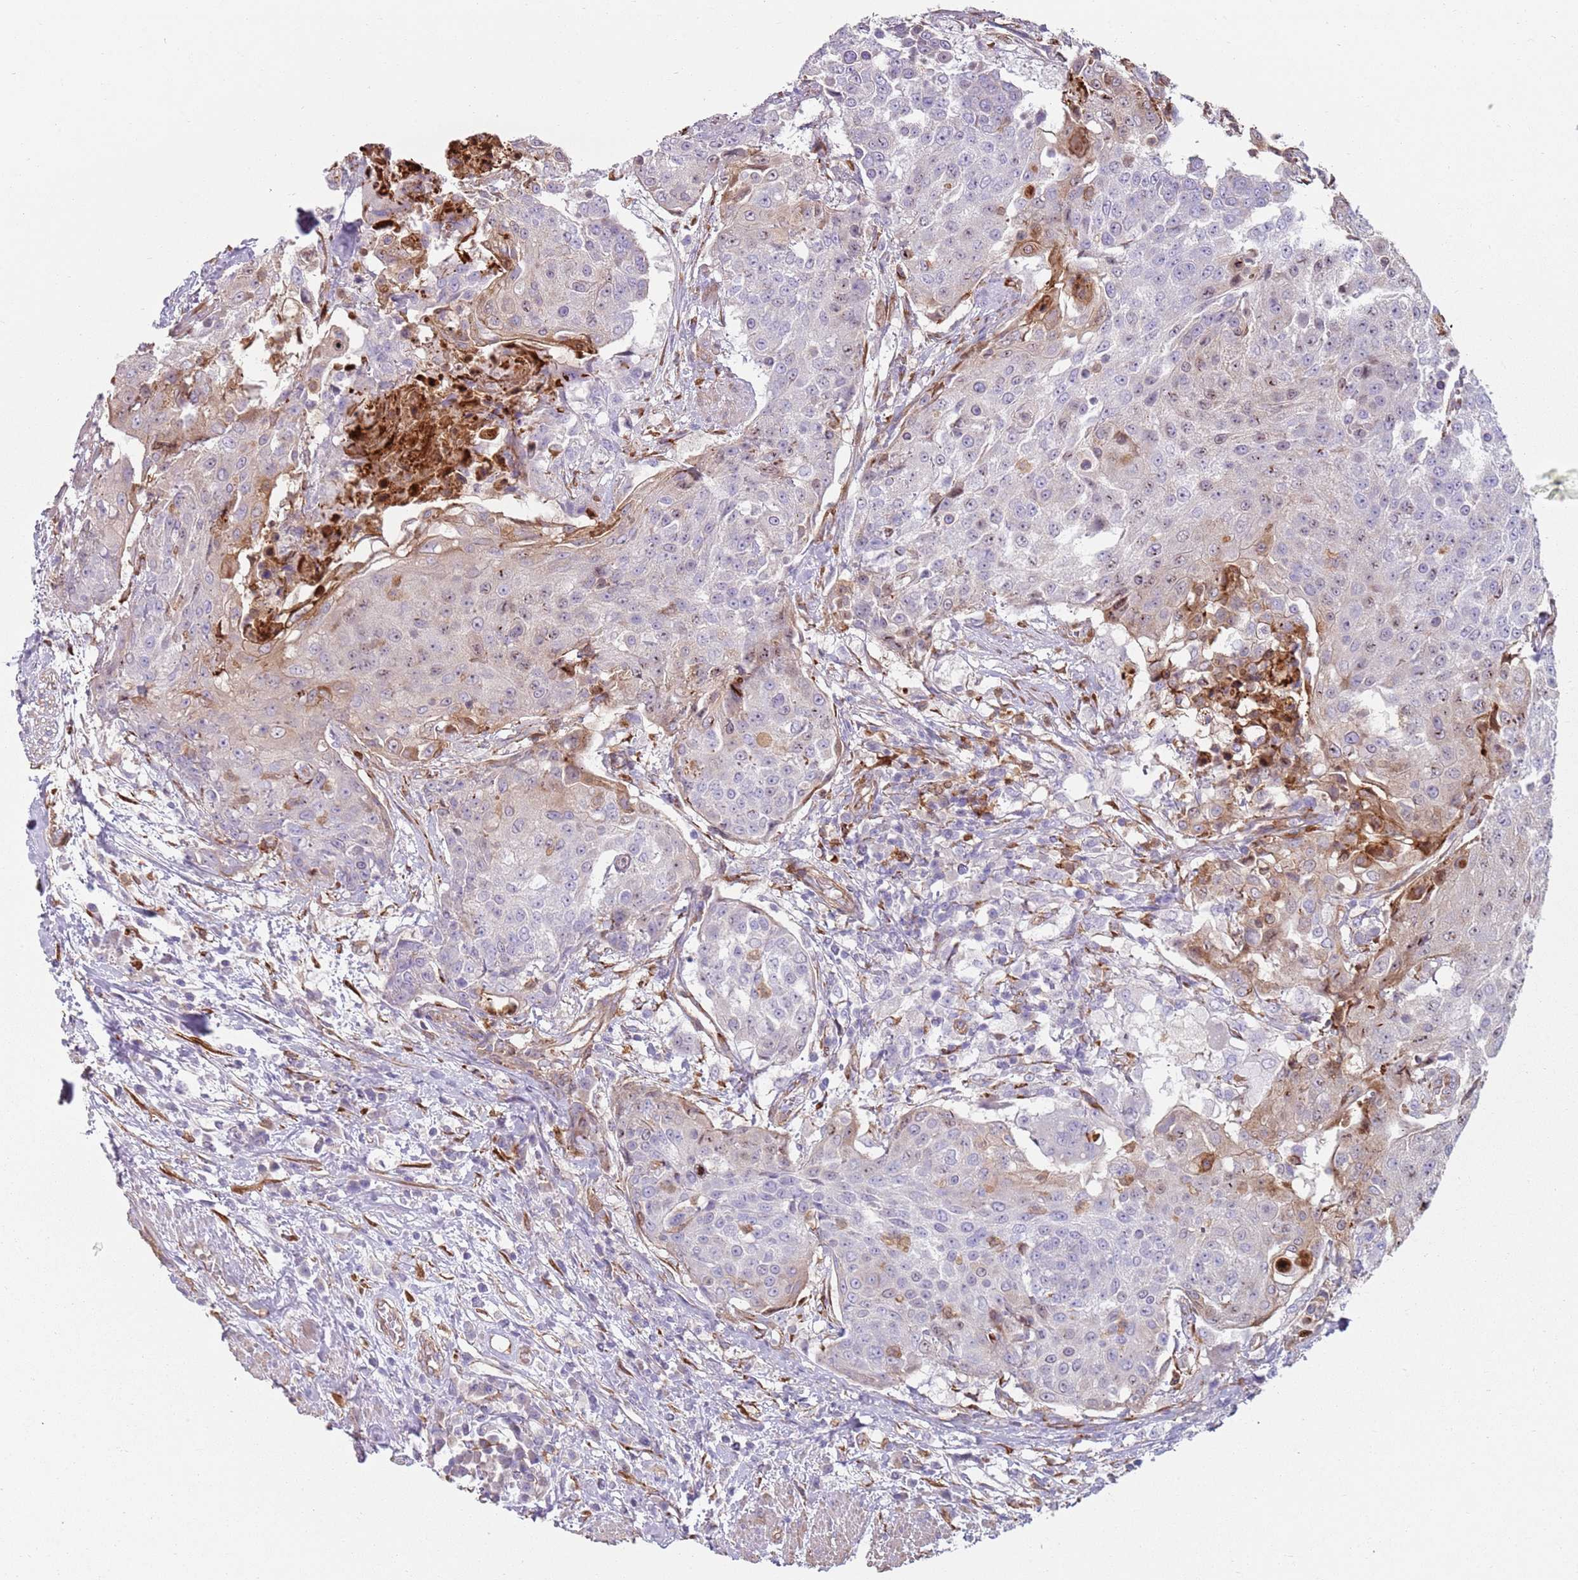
{"staining": {"intensity": "weak", "quantity": "<25%", "location": "nuclear"}, "tissue": "urothelial cancer", "cell_type": "Tumor cells", "image_type": "cancer", "snomed": [{"axis": "morphology", "description": "Urothelial carcinoma, High grade"}, {"axis": "topography", "description": "Urinary bladder"}], "caption": "High magnification brightfield microscopy of urothelial cancer stained with DAB (brown) and counterstained with hematoxylin (blue): tumor cells show no significant positivity.", "gene": "PHLPP2", "patient": {"sex": "female", "age": 63}}